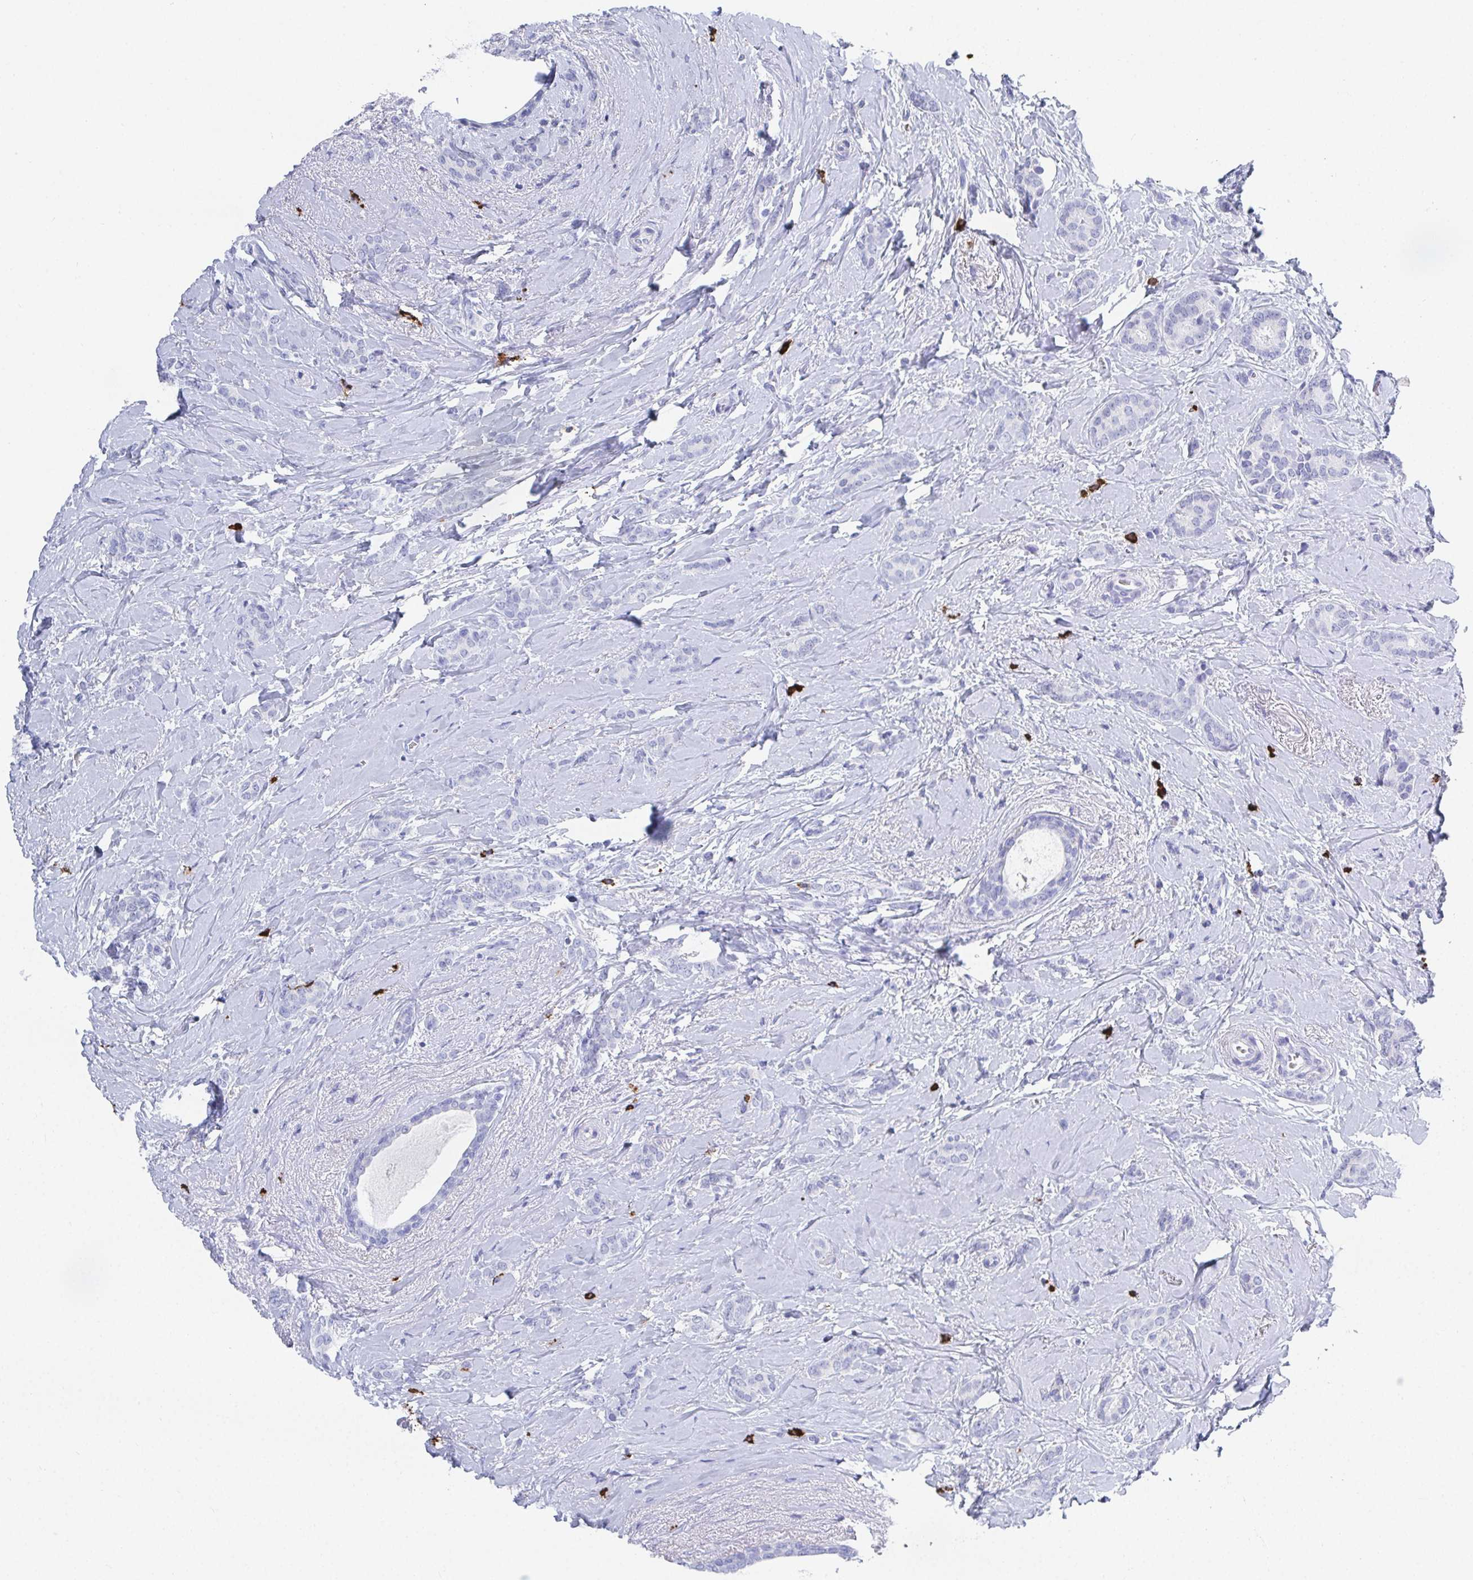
{"staining": {"intensity": "negative", "quantity": "none", "location": "none"}, "tissue": "breast cancer", "cell_type": "Tumor cells", "image_type": "cancer", "snomed": [{"axis": "morphology", "description": "Normal tissue, NOS"}, {"axis": "morphology", "description": "Duct carcinoma"}, {"axis": "topography", "description": "Breast"}], "caption": "IHC of breast cancer demonstrates no positivity in tumor cells. Nuclei are stained in blue.", "gene": "GRIA1", "patient": {"sex": "female", "age": 77}}